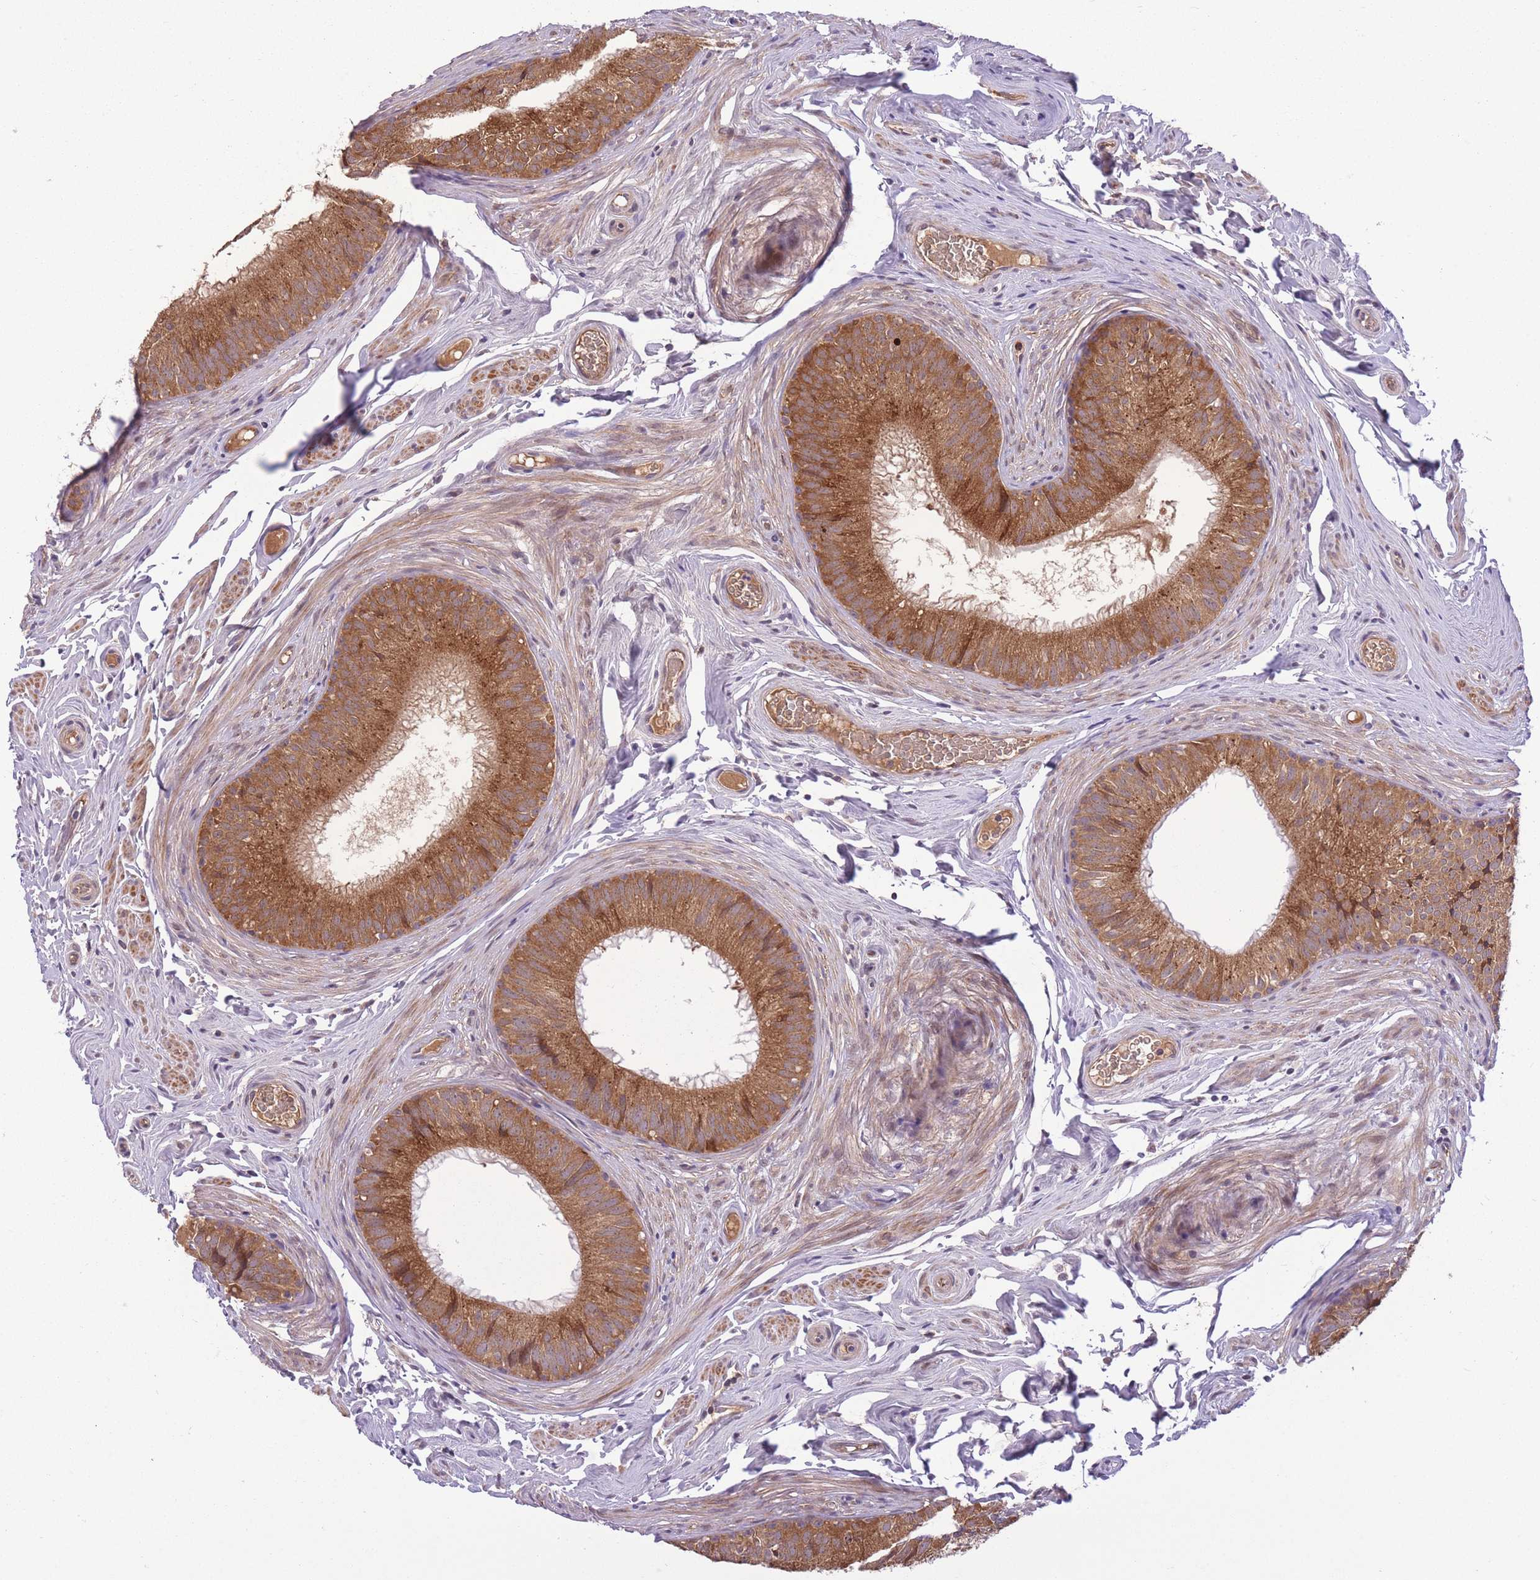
{"staining": {"intensity": "moderate", "quantity": ">75%", "location": "cytoplasmic/membranous"}, "tissue": "epididymis", "cell_type": "Glandular cells", "image_type": "normal", "snomed": [{"axis": "morphology", "description": "Normal tissue, NOS"}, {"axis": "topography", "description": "Epididymis, spermatic cord, NOS"}], "caption": "An immunohistochemistry micrograph of unremarkable tissue is shown. Protein staining in brown shows moderate cytoplasmic/membranous positivity in epididymis within glandular cells.", "gene": "POLR3F", "patient": {"sex": "male", "age": 25}}